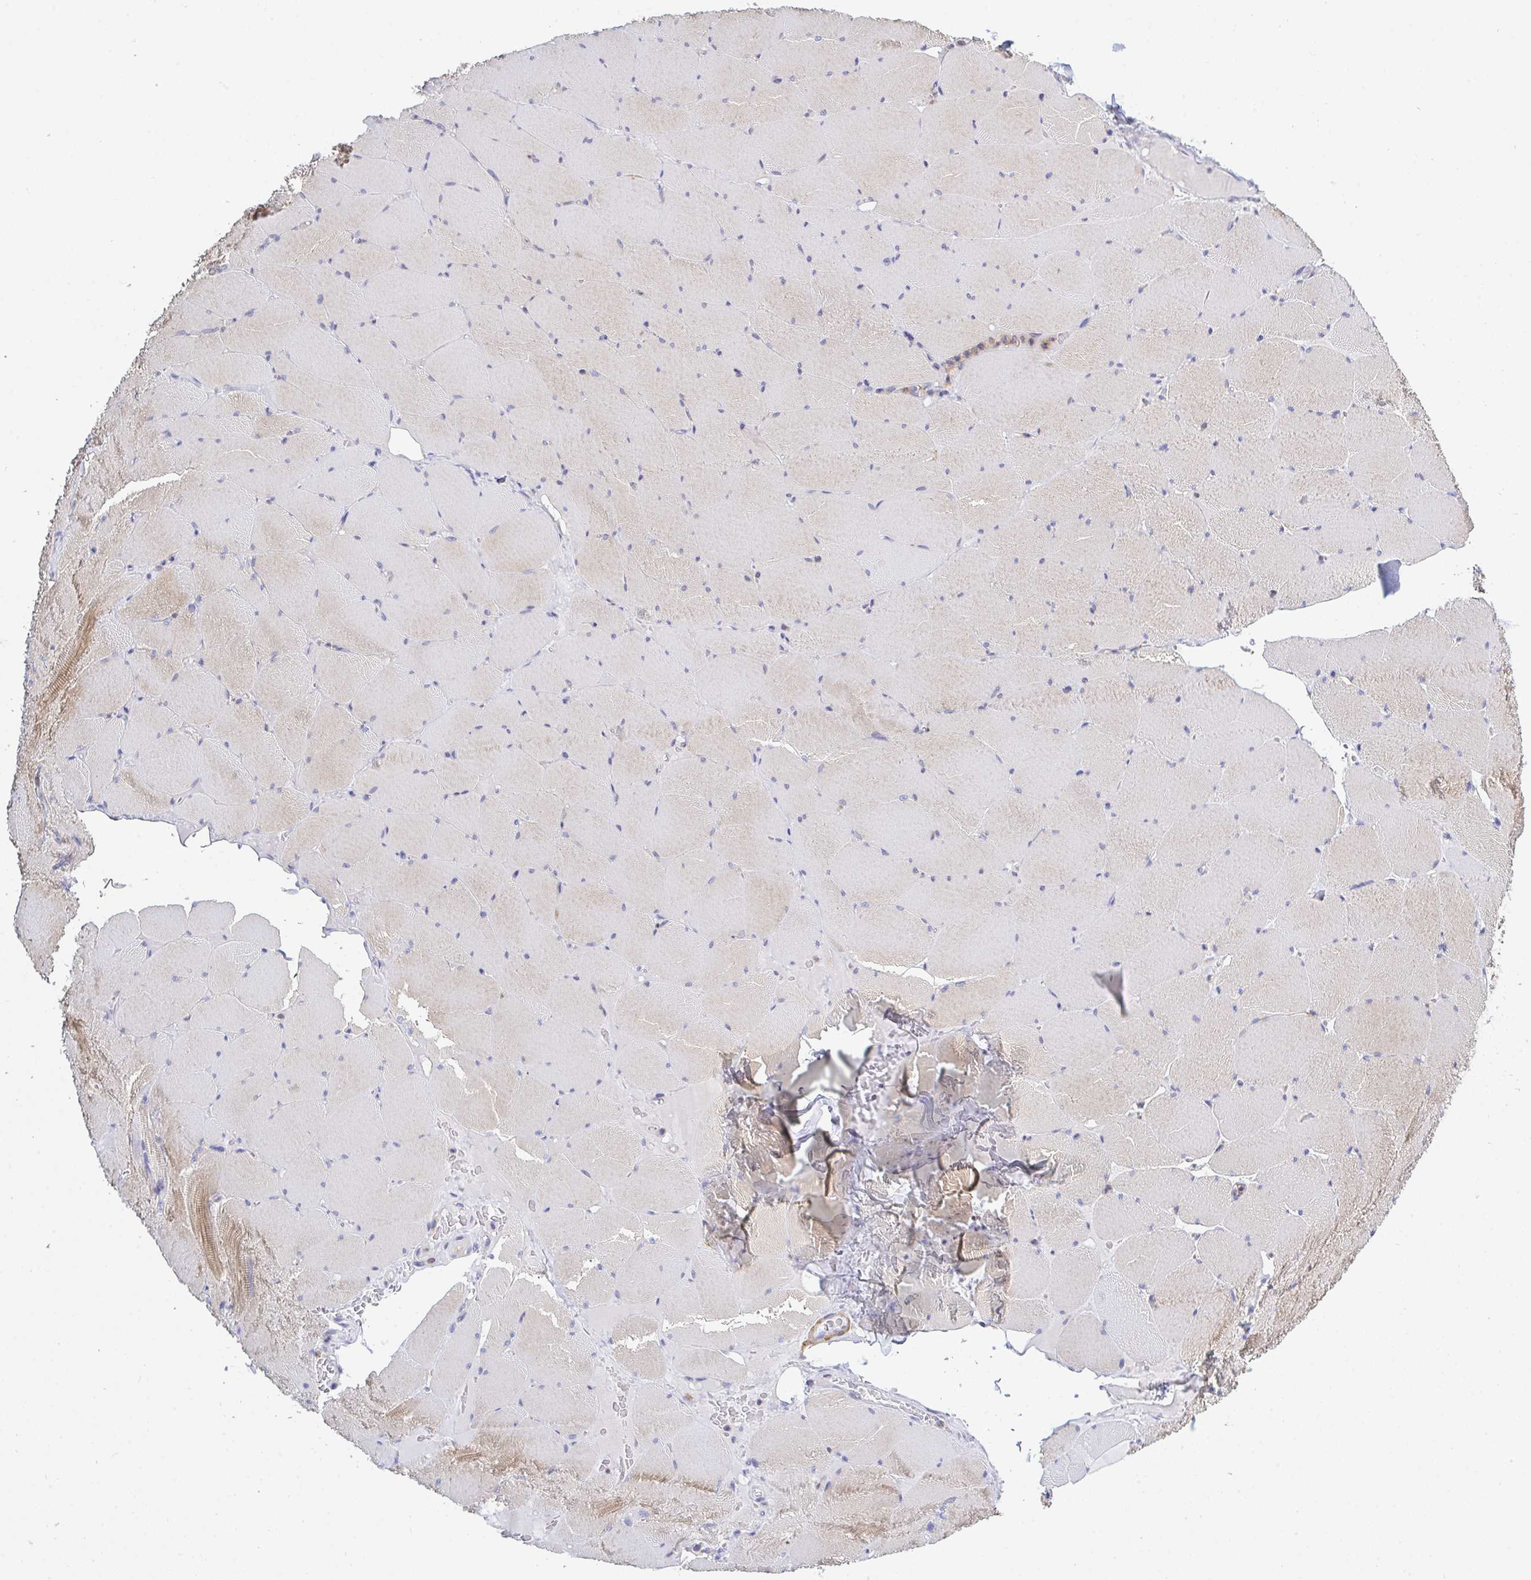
{"staining": {"intensity": "weak", "quantity": "<25%", "location": "cytoplasmic/membranous"}, "tissue": "skeletal muscle", "cell_type": "Myocytes", "image_type": "normal", "snomed": [{"axis": "morphology", "description": "Normal tissue, NOS"}, {"axis": "topography", "description": "Skeletal muscle"}, {"axis": "topography", "description": "Head-Neck"}], "caption": "Skeletal muscle was stained to show a protein in brown. There is no significant positivity in myocytes. Brightfield microscopy of immunohistochemistry stained with DAB (brown) and hematoxylin (blue), captured at high magnification.", "gene": "FRMD3", "patient": {"sex": "male", "age": 66}}